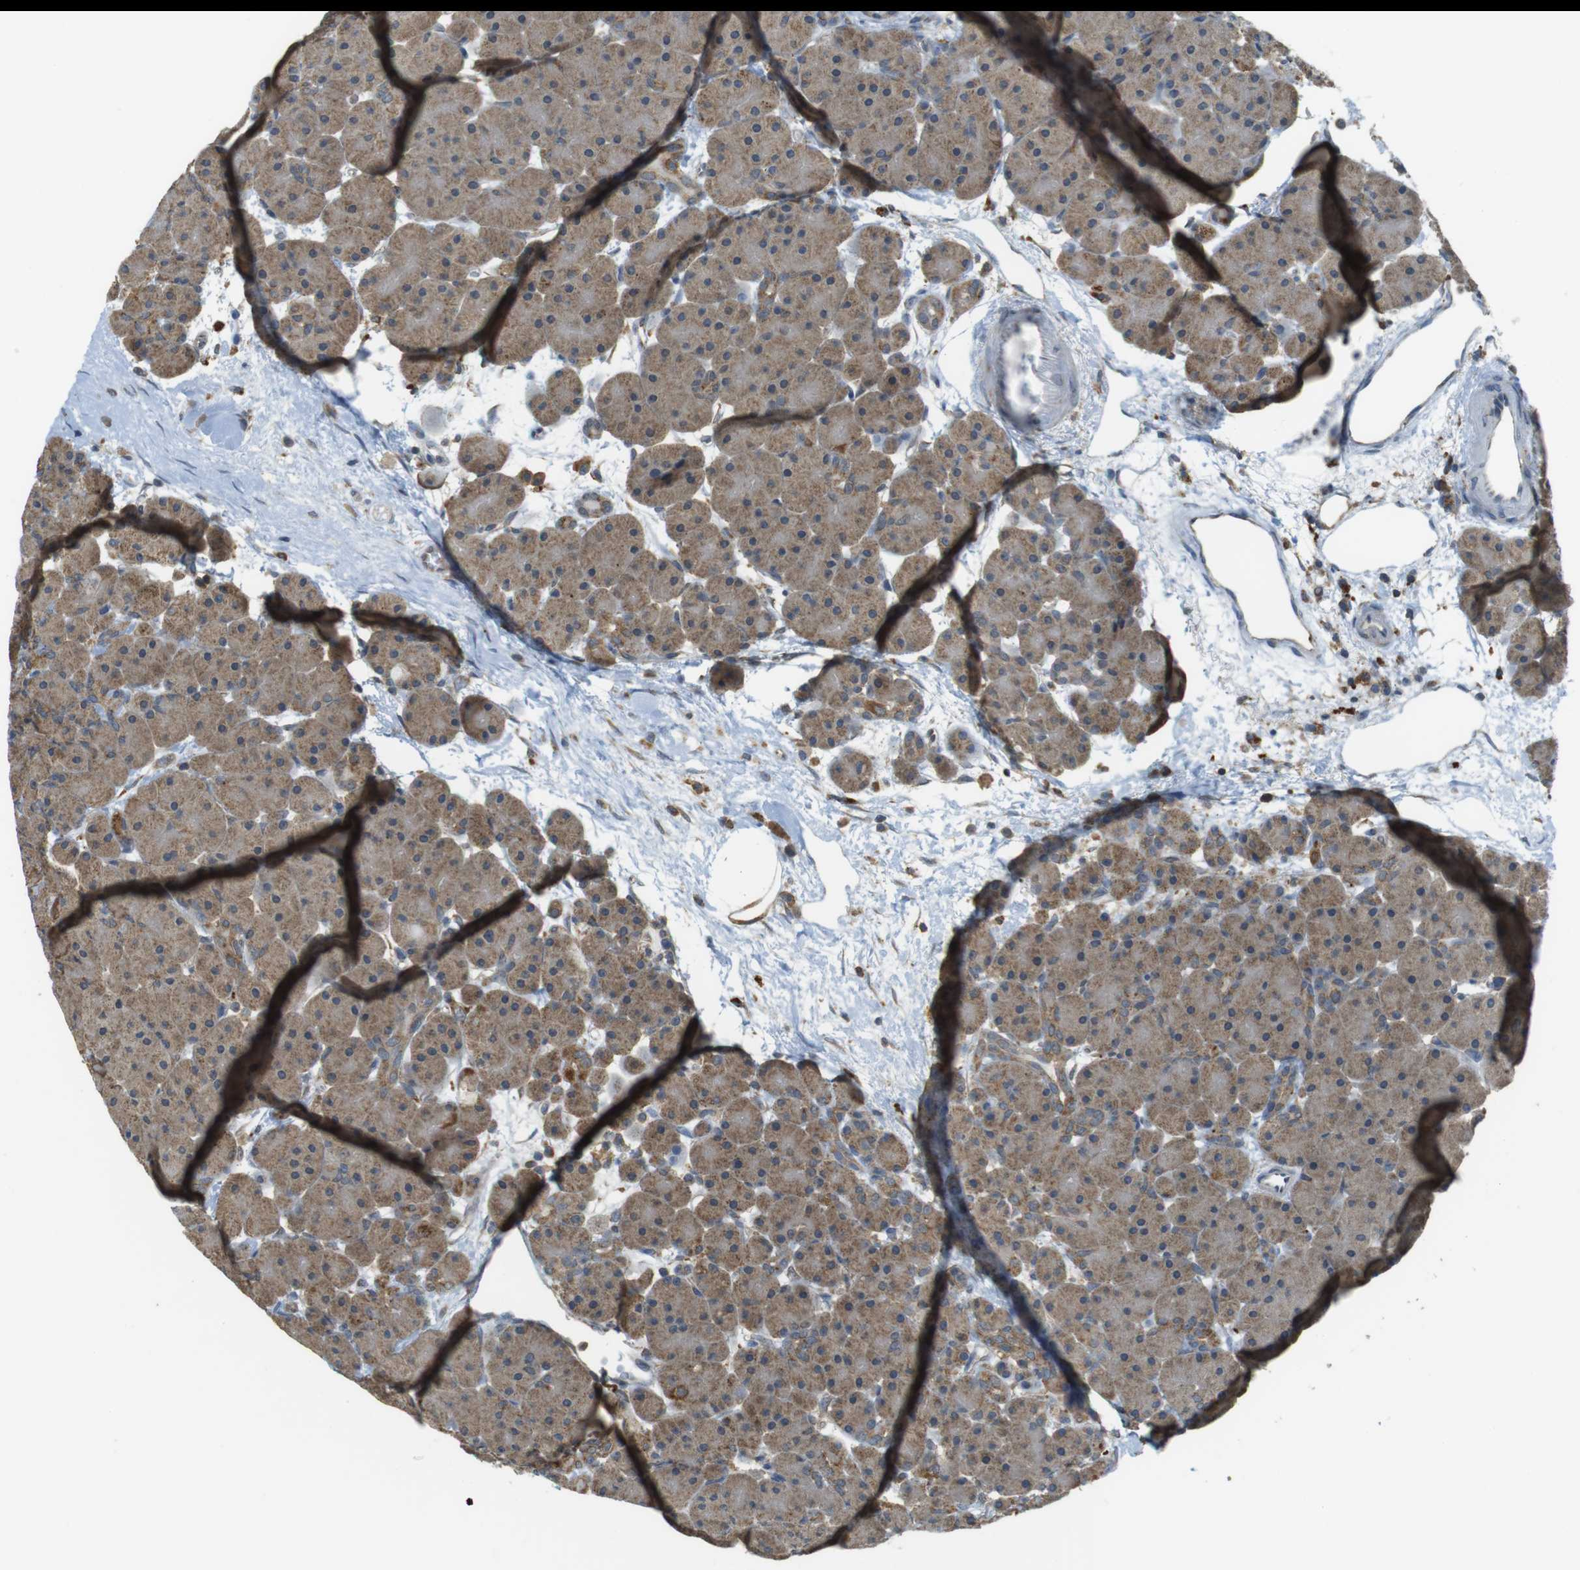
{"staining": {"intensity": "weak", "quantity": ">75%", "location": "cytoplasmic/membranous"}, "tissue": "pancreas", "cell_type": "Exocrine glandular cells", "image_type": "normal", "snomed": [{"axis": "morphology", "description": "Normal tissue, NOS"}, {"axis": "topography", "description": "Pancreas"}], "caption": "Immunohistochemical staining of normal pancreas displays low levels of weak cytoplasmic/membranous staining in approximately >75% of exocrine glandular cells.", "gene": "BRI3BP", "patient": {"sex": "male", "age": 66}}